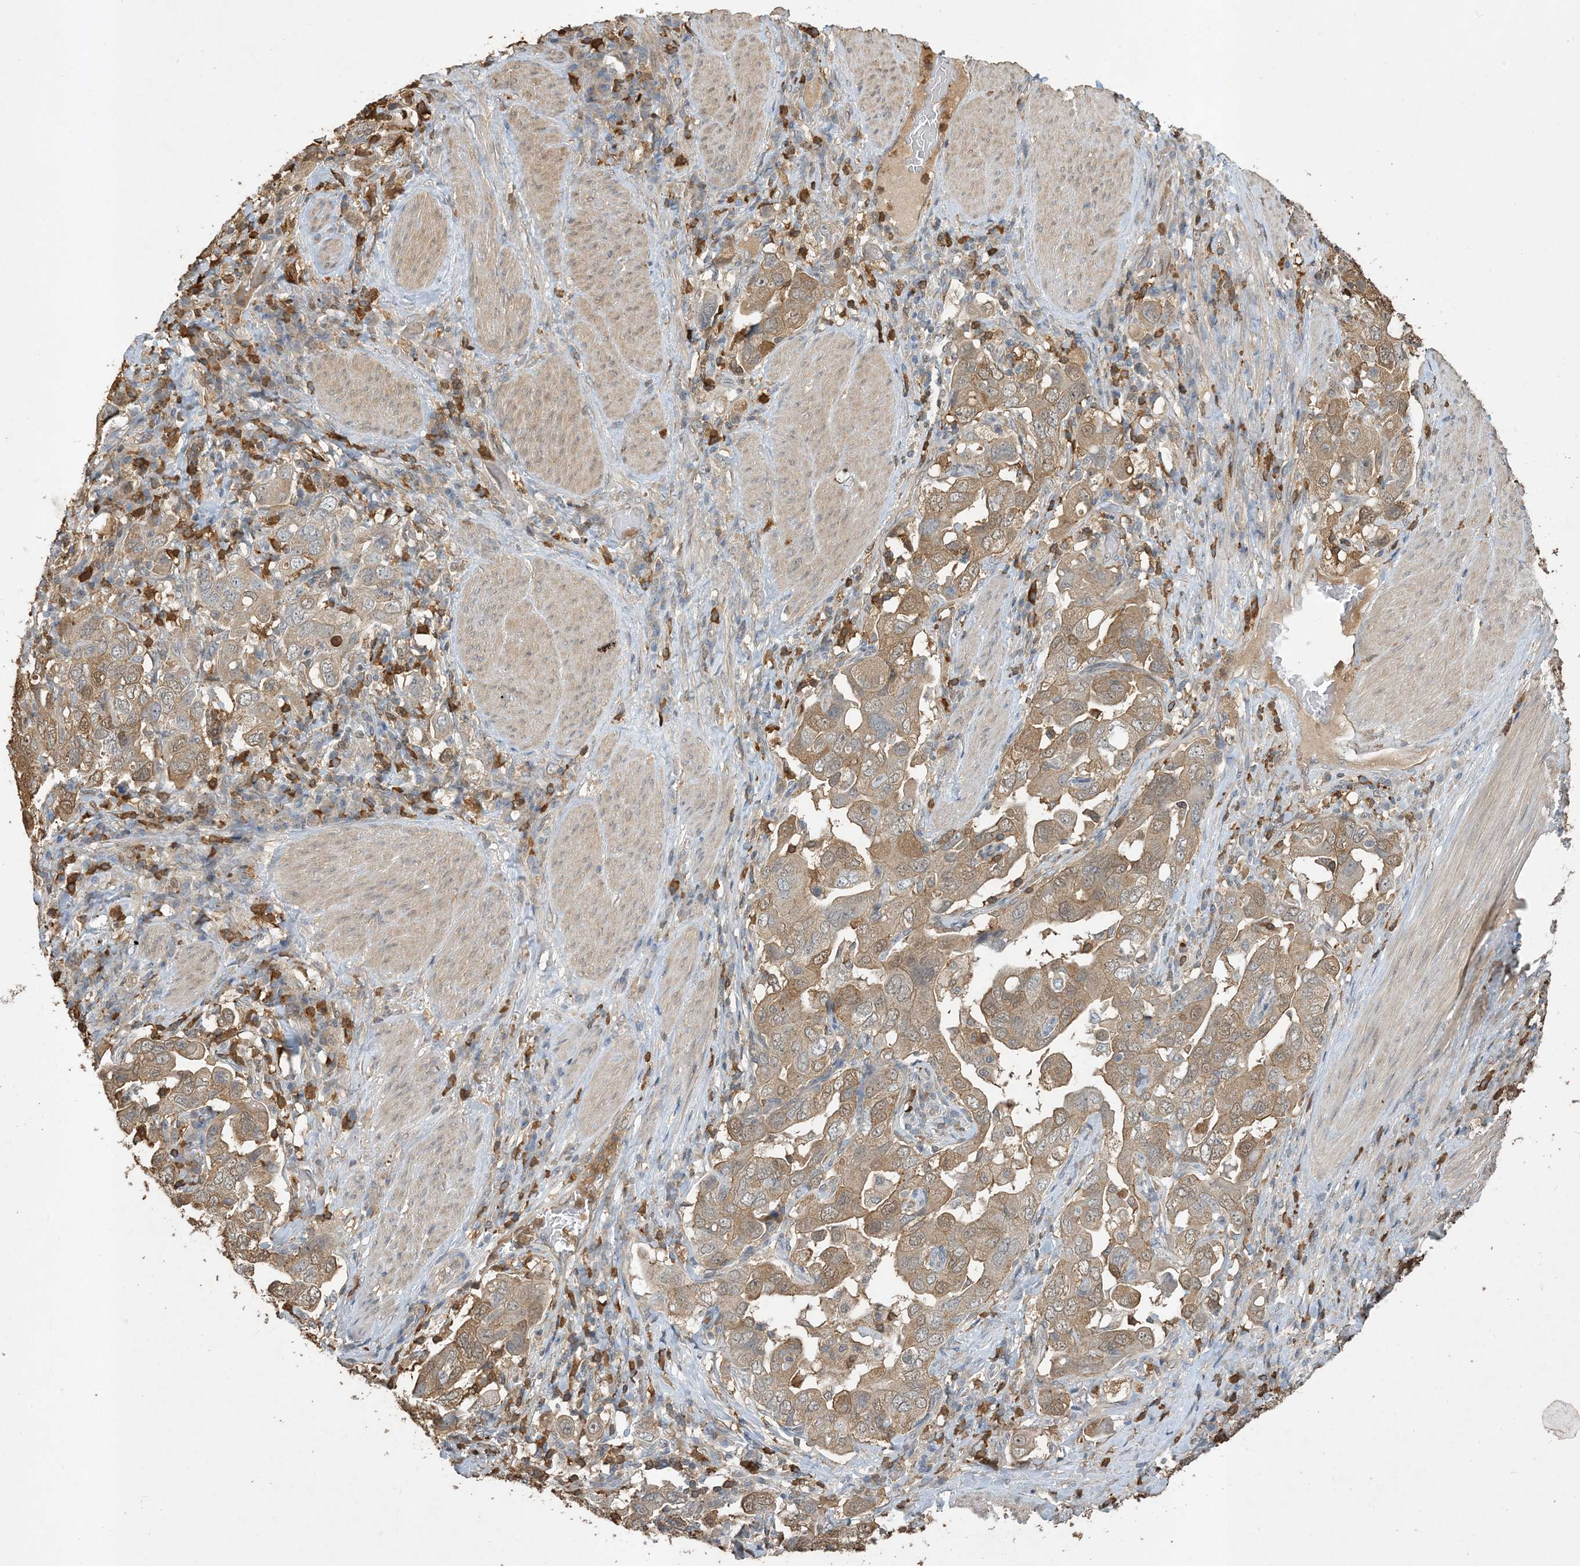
{"staining": {"intensity": "moderate", "quantity": ">75%", "location": "cytoplasmic/membranous"}, "tissue": "stomach cancer", "cell_type": "Tumor cells", "image_type": "cancer", "snomed": [{"axis": "morphology", "description": "Adenocarcinoma, NOS"}, {"axis": "topography", "description": "Stomach, upper"}], "caption": "Human stomach adenocarcinoma stained with a protein marker displays moderate staining in tumor cells.", "gene": "TMSB4X", "patient": {"sex": "male", "age": 62}}